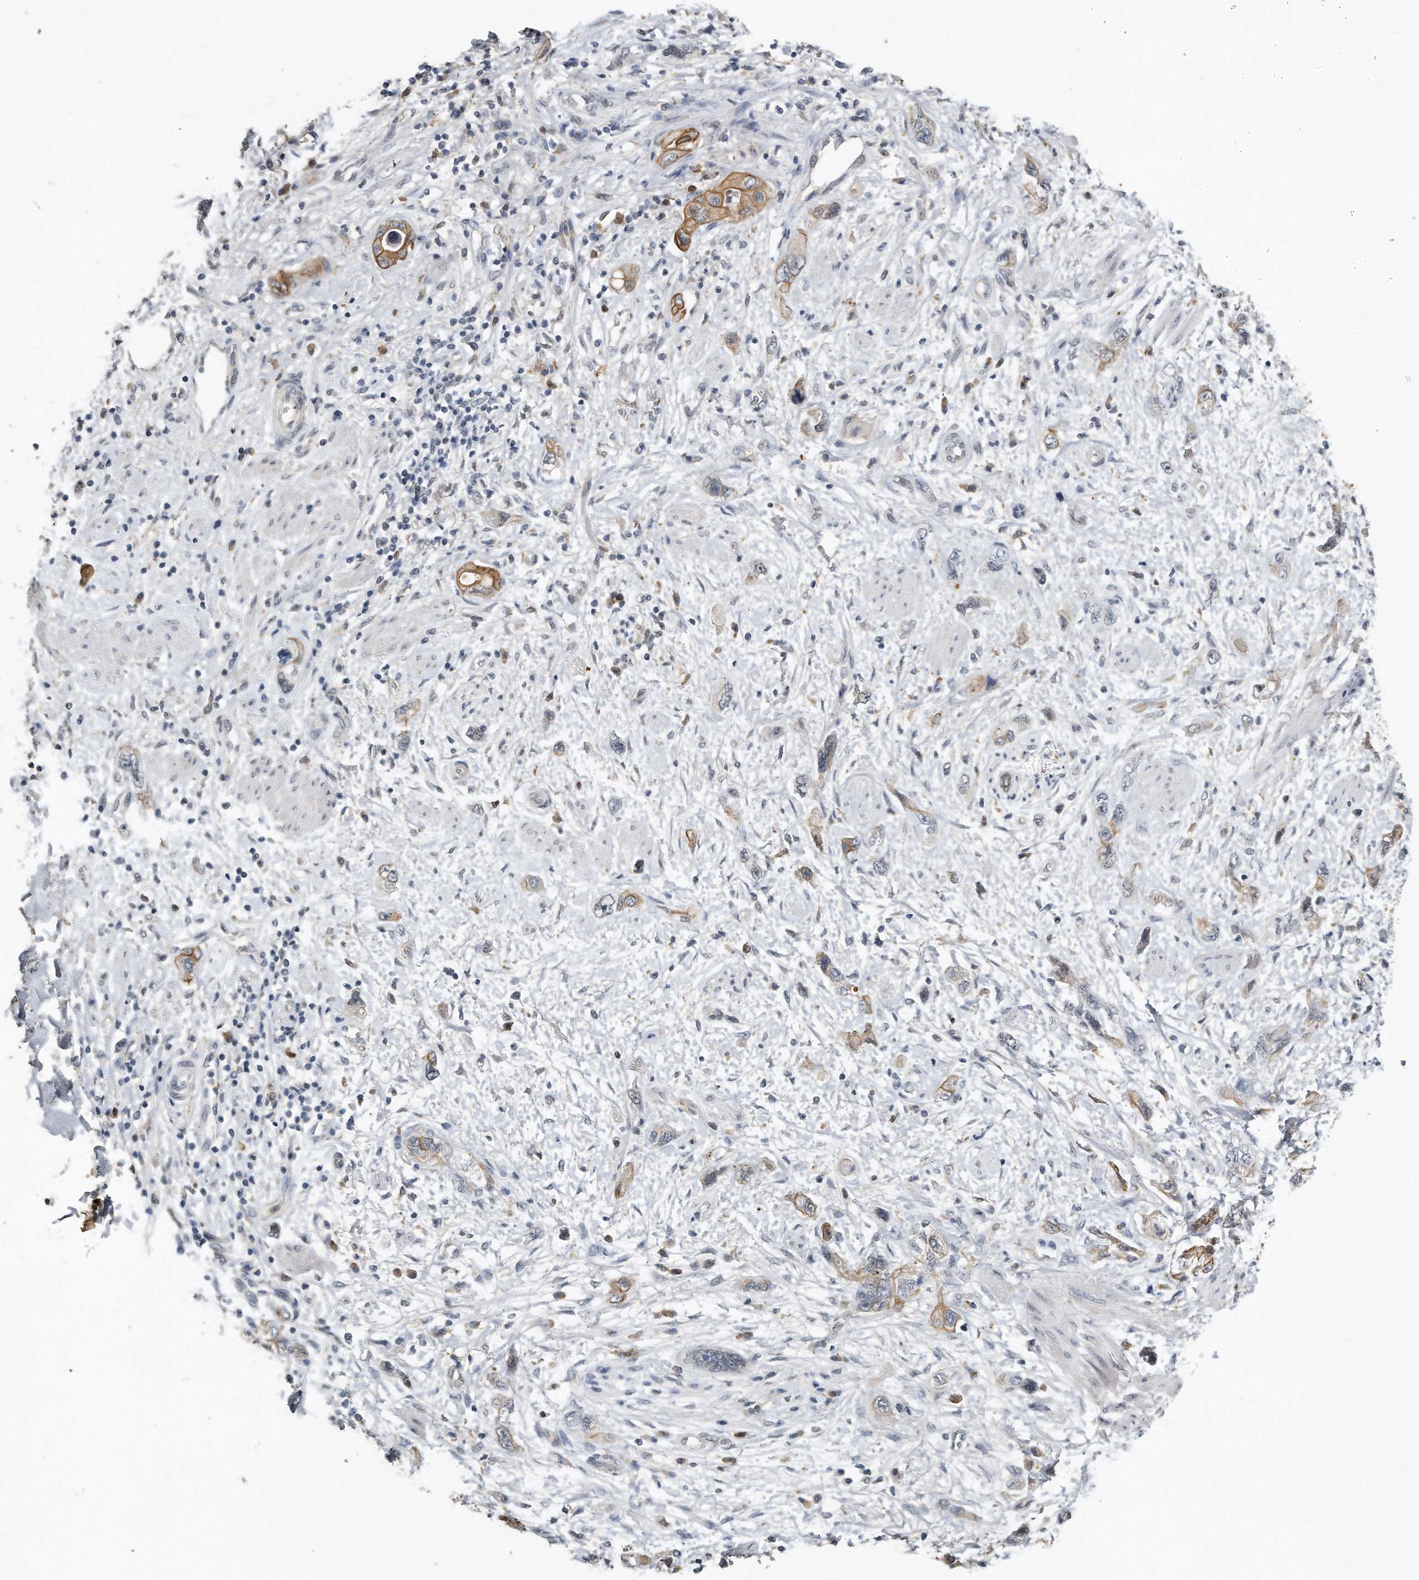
{"staining": {"intensity": "weak", "quantity": "25%-75%", "location": "cytoplasmic/membranous"}, "tissue": "pancreatic cancer", "cell_type": "Tumor cells", "image_type": "cancer", "snomed": [{"axis": "morphology", "description": "Adenocarcinoma, NOS"}, {"axis": "topography", "description": "Pancreas"}], "caption": "Protein staining of pancreatic cancer (adenocarcinoma) tissue shows weak cytoplasmic/membranous positivity in about 25%-75% of tumor cells.", "gene": "CAMK1", "patient": {"sex": "female", "age": 73}}